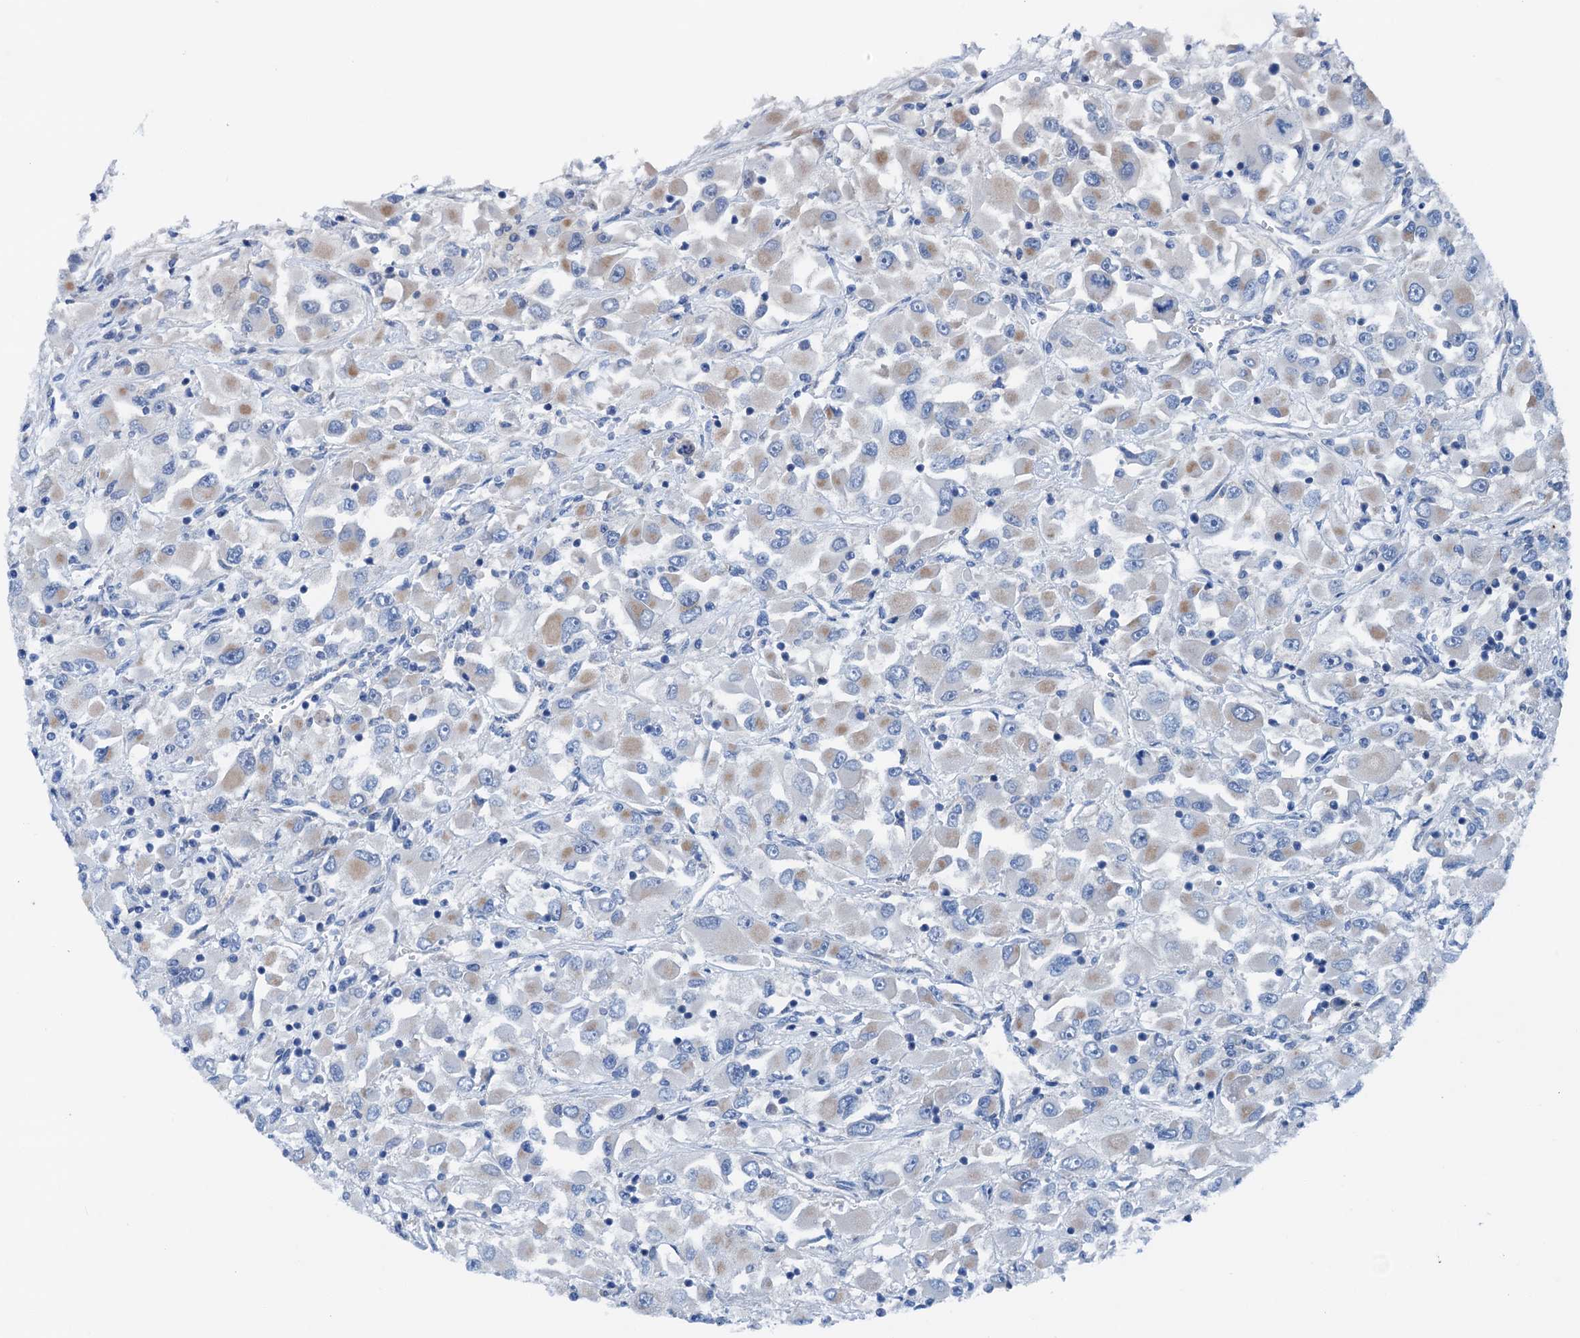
{"staining": {"intensity": "weak", "quantity": "25%-75%", "location": "cytoplasmic/membranous"}, "tissue": "renal cancer", "cell_type": "Tumor cells", "image_type": "cancer", "snomed": [{"axis": "morphology", "description": "Adenocarcinoma, NOS"}, {"axis": "topography", "description": "Kidney"}], "caption": "Immunohistochemical staining of human renal cancer (adenocarcinoma) demonstrates weak cytoplasmic/membranous protein staining in about 25%-75% of tumor cells.", "gene": "KNDC1", "patient": {"sex": "female", "age": 52}}